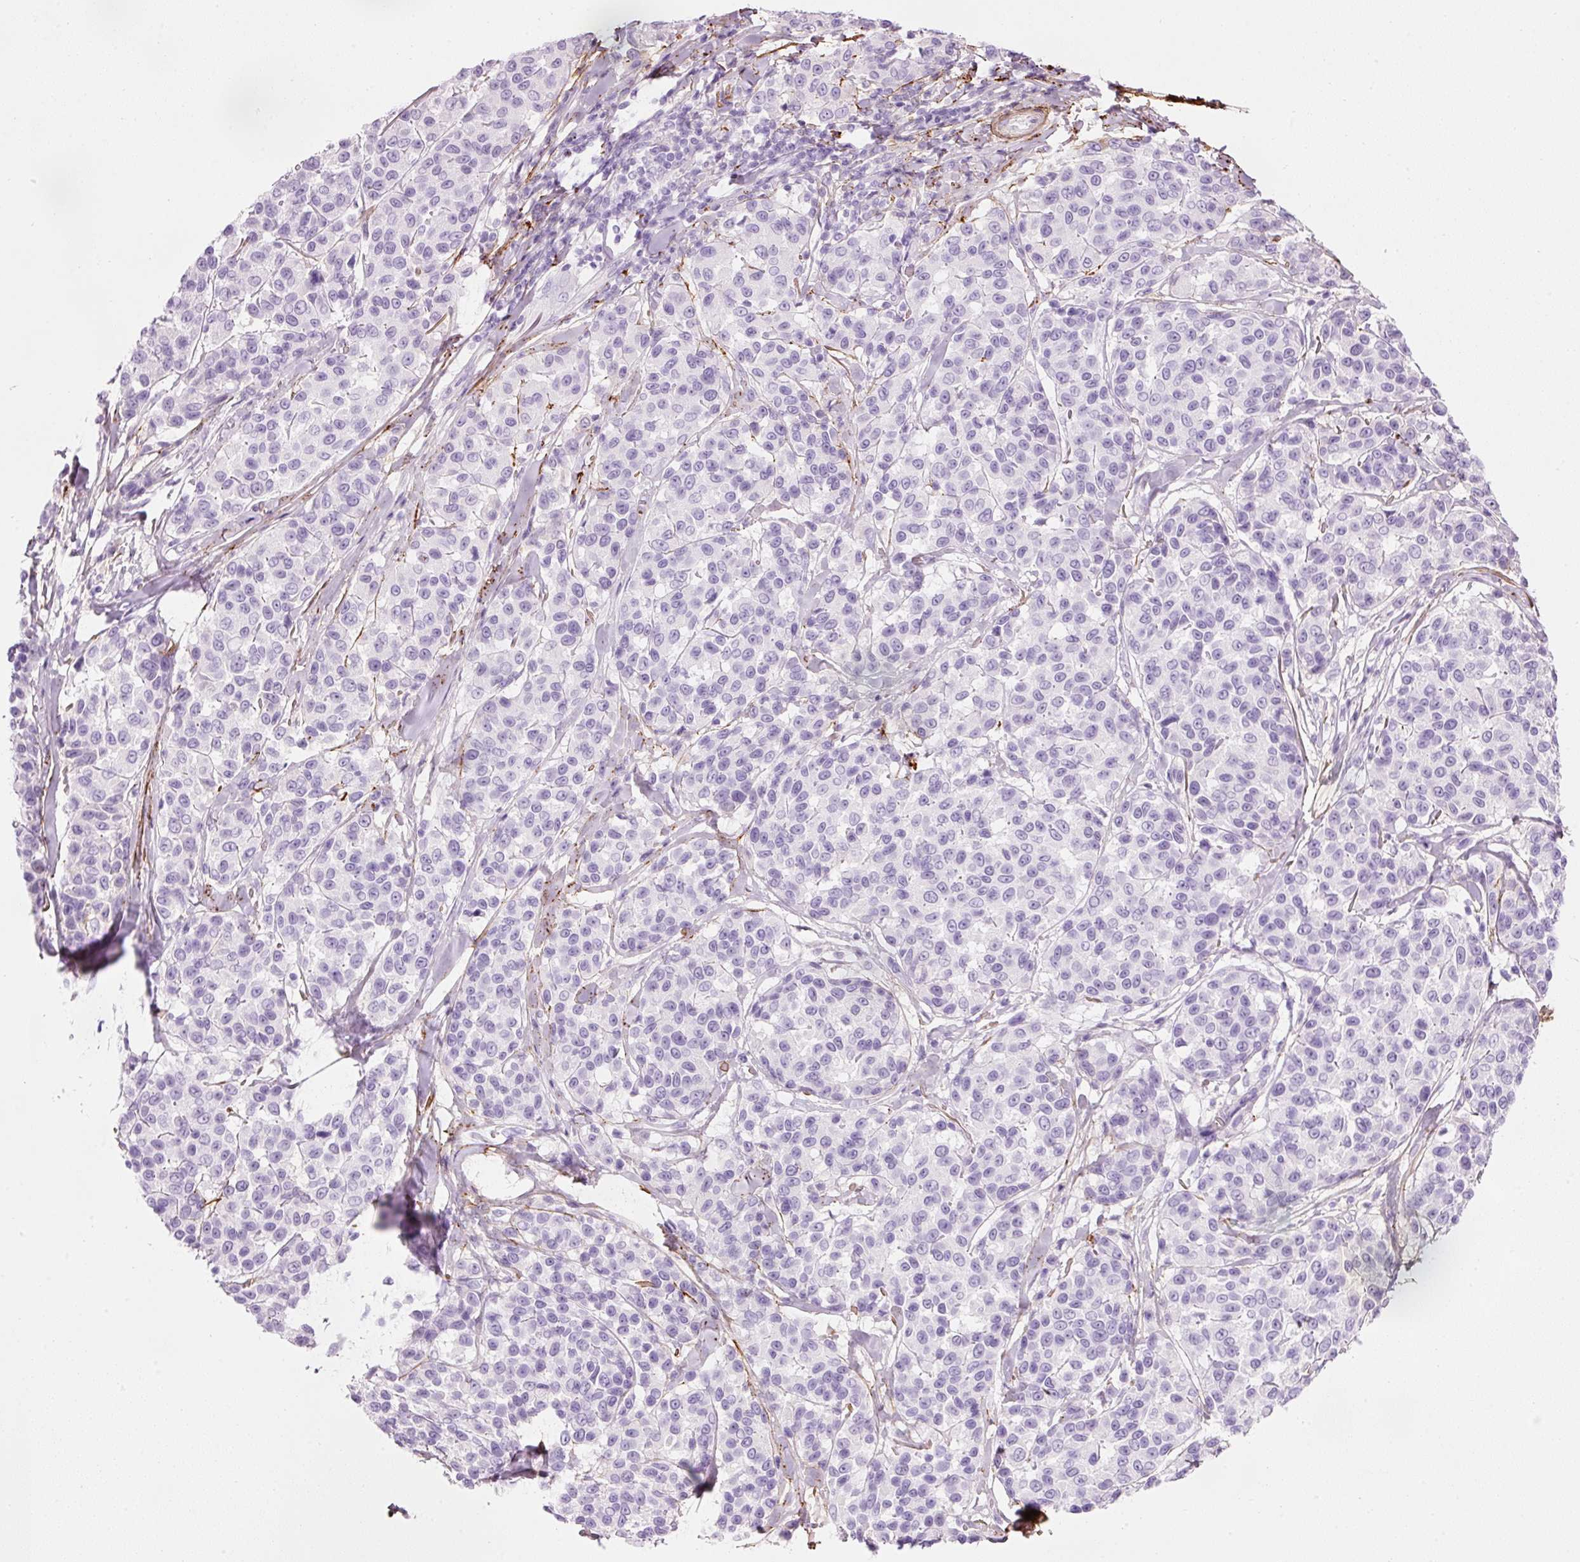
{"staining": {"intensity": "negative", "quantity": "none", "location": "none"}, "tissue": "melanoma", "cell_type": "Tumor cells", "image_type": "cancer", "snomed": [{"axis": "morphology", "description": "Malignant melanoma, NOS"}, {"axis": "topography", "description": "Skin"}], "caption": "This is an IHC histopathology image of melanoma. There is no positivity in tumor cells.", "gene": "MFAP4", "patient": {"sex": "female", "age": 66}}